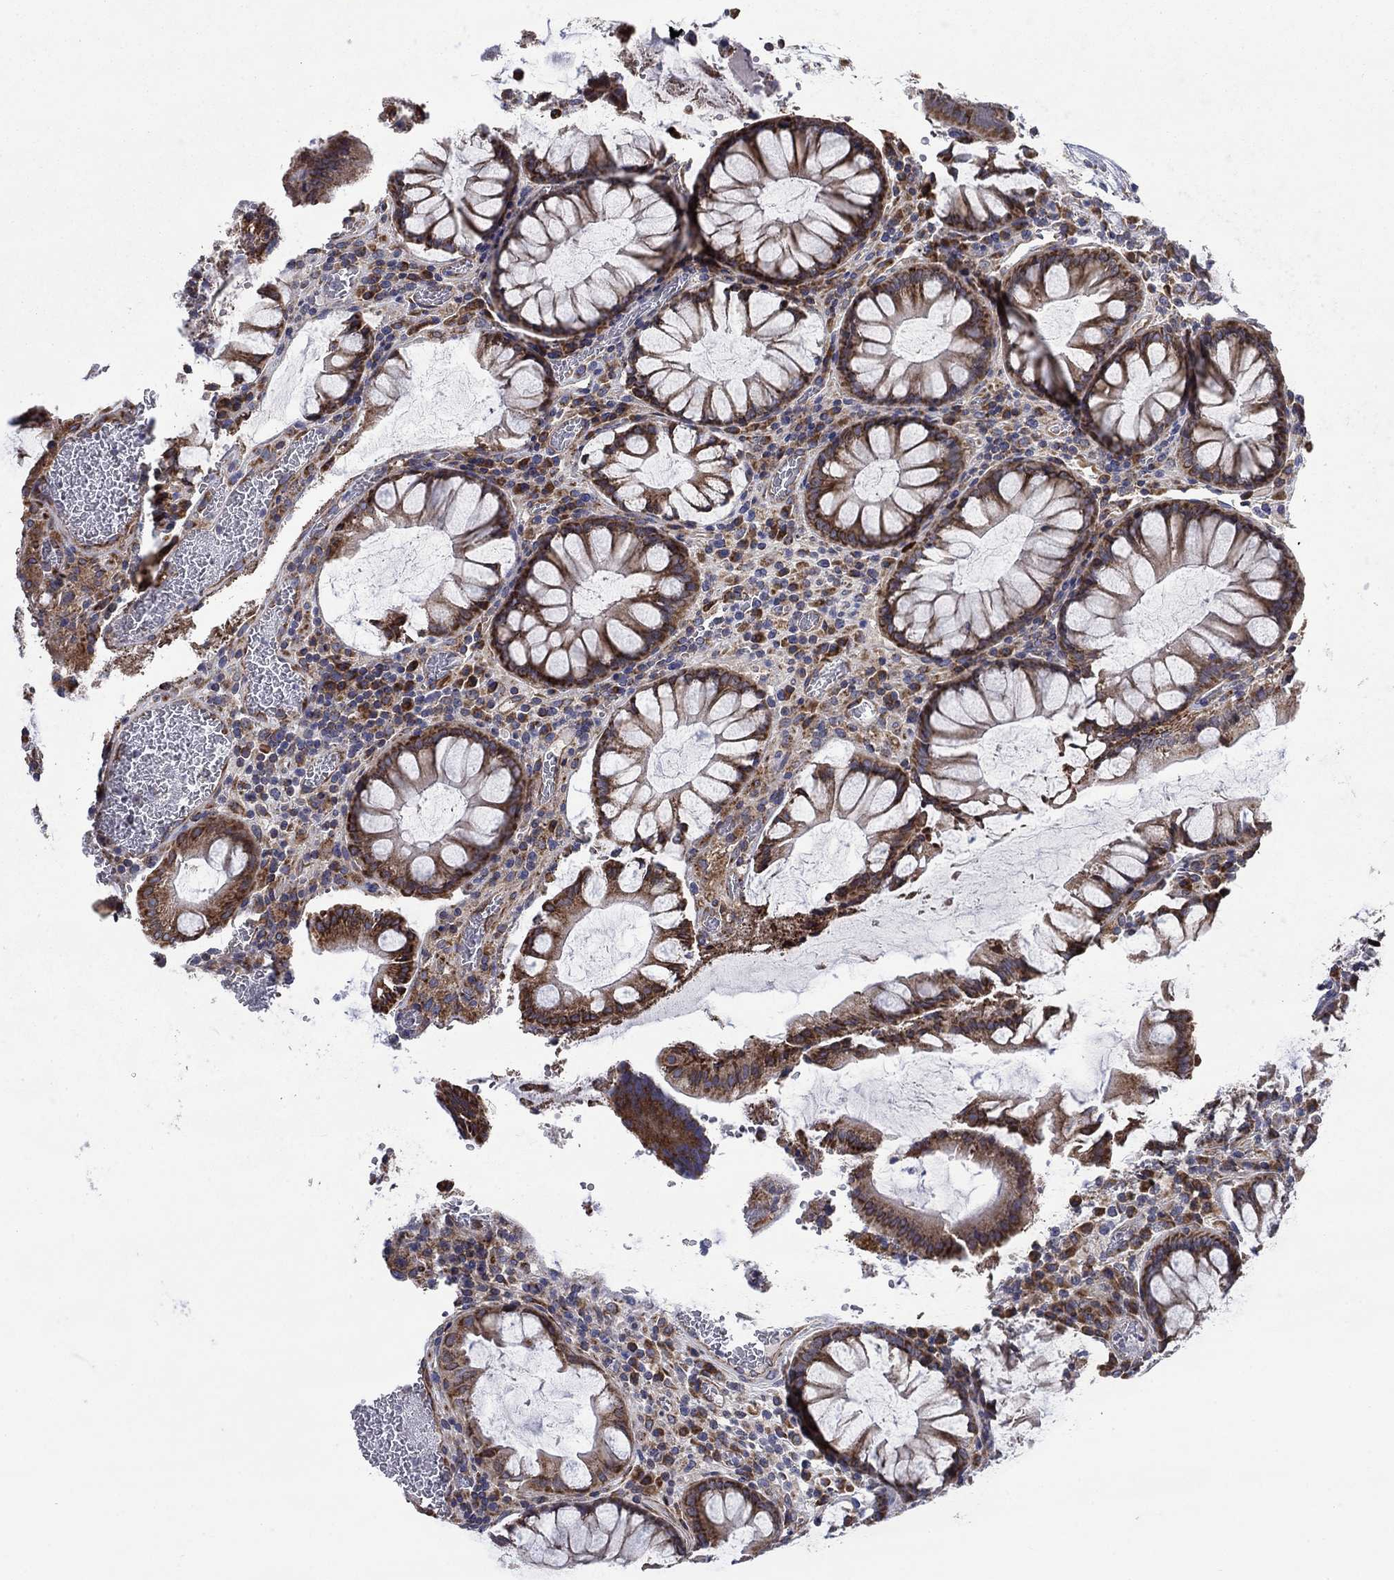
{"staining": {"intensity": "strong", "quantity": ">75%", "location": "cytoplasmic/membranous"}, "tissue": "colorectal cancer", "cell_type": "Tumor cells", "image_type": "cancer", "snomed": [{"axis": "morphology", "description": "Adenocarcinoma, NOS"}, {"axis": "topography", "description": "Colon"}], "caption": "A high amount of strong cytoplasmic/membranous expression is present in about >75% of tumor cells in colorectal adenocarcinoma tissue. (Stains: DAB (3,3'-diaminobenzidine) in brown, nuclei in blue, Microscopy: brightfield microscopy at high magnification).", "gene": "RPLP0", "patient": {"sex": "female", "age": 48}}